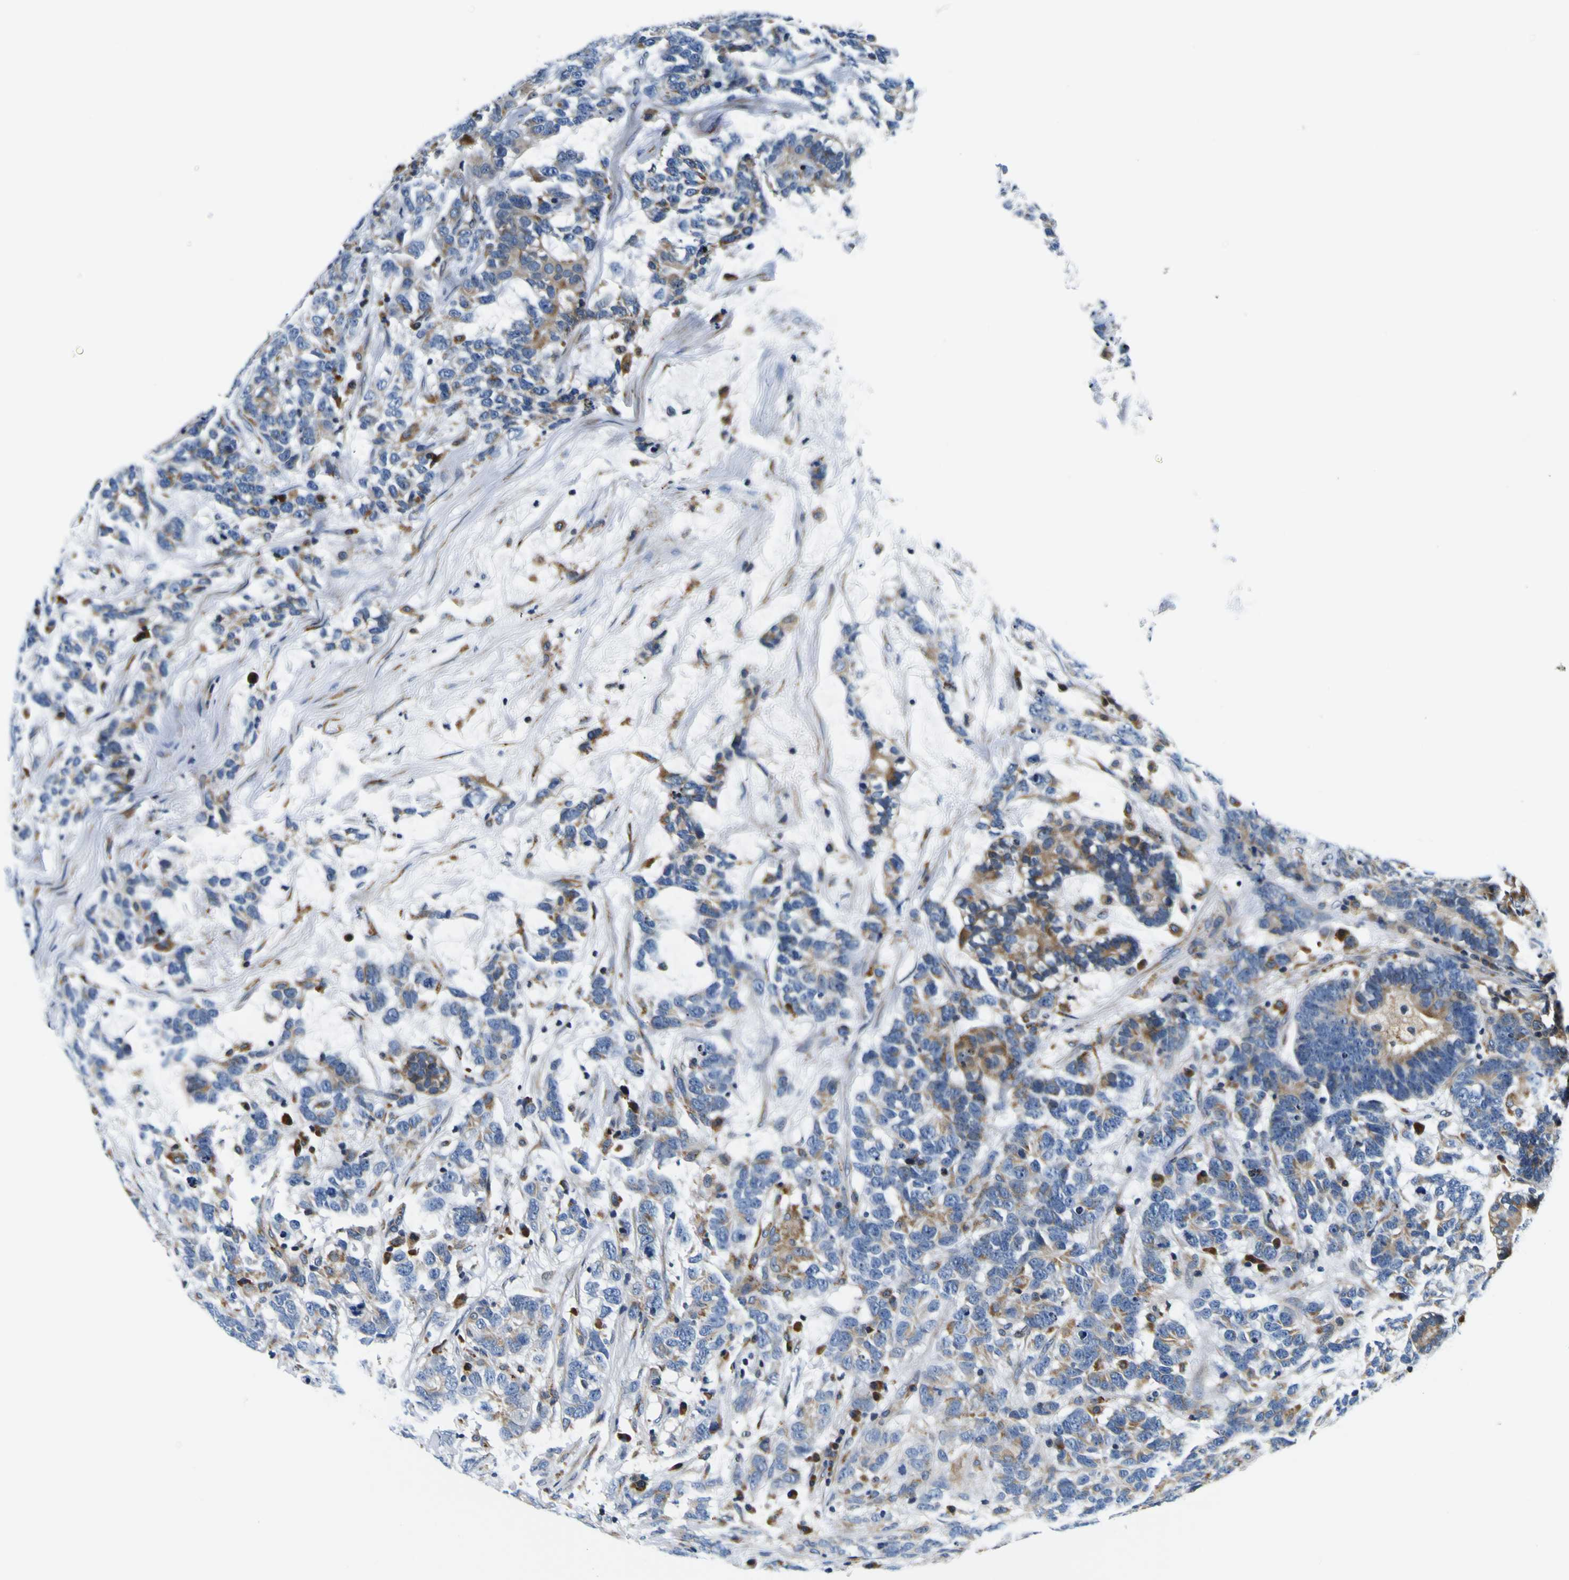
{"staining": {"intensity": "moderate", "quantity": "25%-75%", "location": "cytoplasmic/membranous"}, "tissue": "testis cancer", "cell_type": "Tumor cells", "image_type": "cancer", "snomed": [{"axis": "morphology", "description": "Carcinoma, Embryonal, NOS"}, {"axis": "topography", "description": "Testis"}], "caption": "The image demonstrates immunohistochemical staining of testis cancer (embryonal carcinoma). There is moderate cytoplasmic/membranous expression is appreciated in about 25%-75% of tumor cells.", "gene": "NLRP3", "patient": {"sex": "male", "age": 26}}